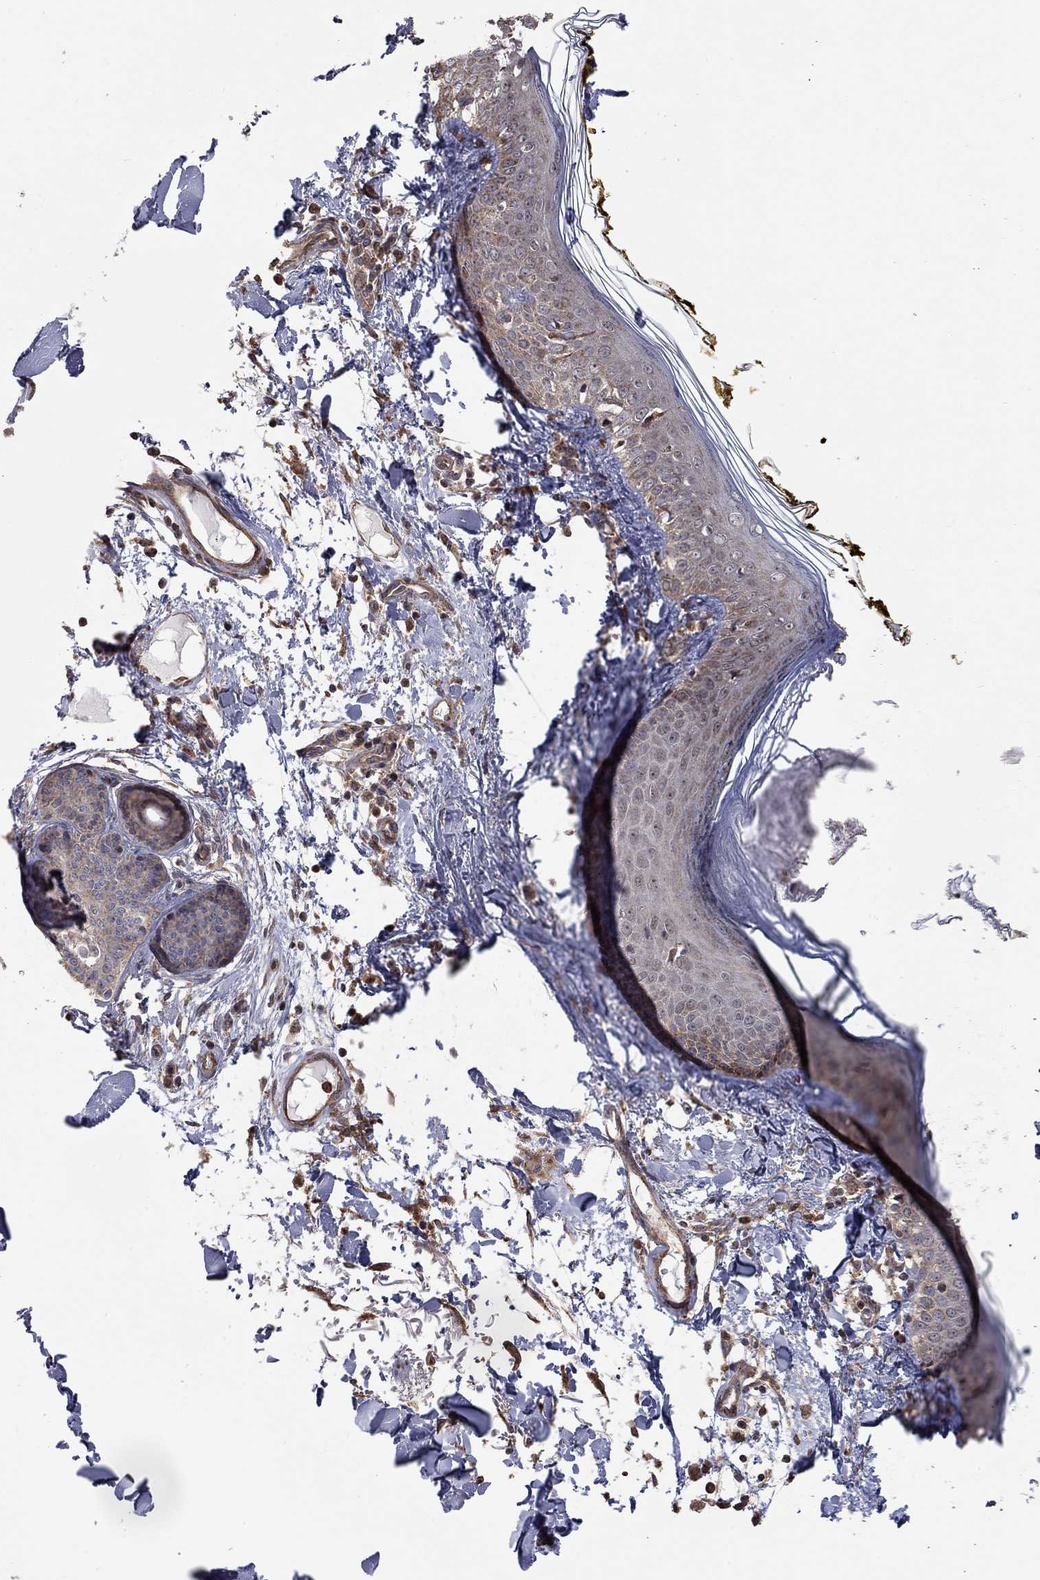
{"staining": {"intensity": "negative", "quantity": "none", "location": "none"}, "tissue": "skin", "cell_type": "Fibroblasts", "image_type": "normal", "snomed": [{"axis": "morphology", "description": "Normal tissue, NOS"}, {"axis": "topography", "description": "Skin"}], "caption": "DAB (3,3'-diaminobenzidine) immunohistochemical staining of benign skin demonstrates no significant expression in fibroblasts.", "gene": "TDP1", "patient": {"sex": "male", "age": 76}}